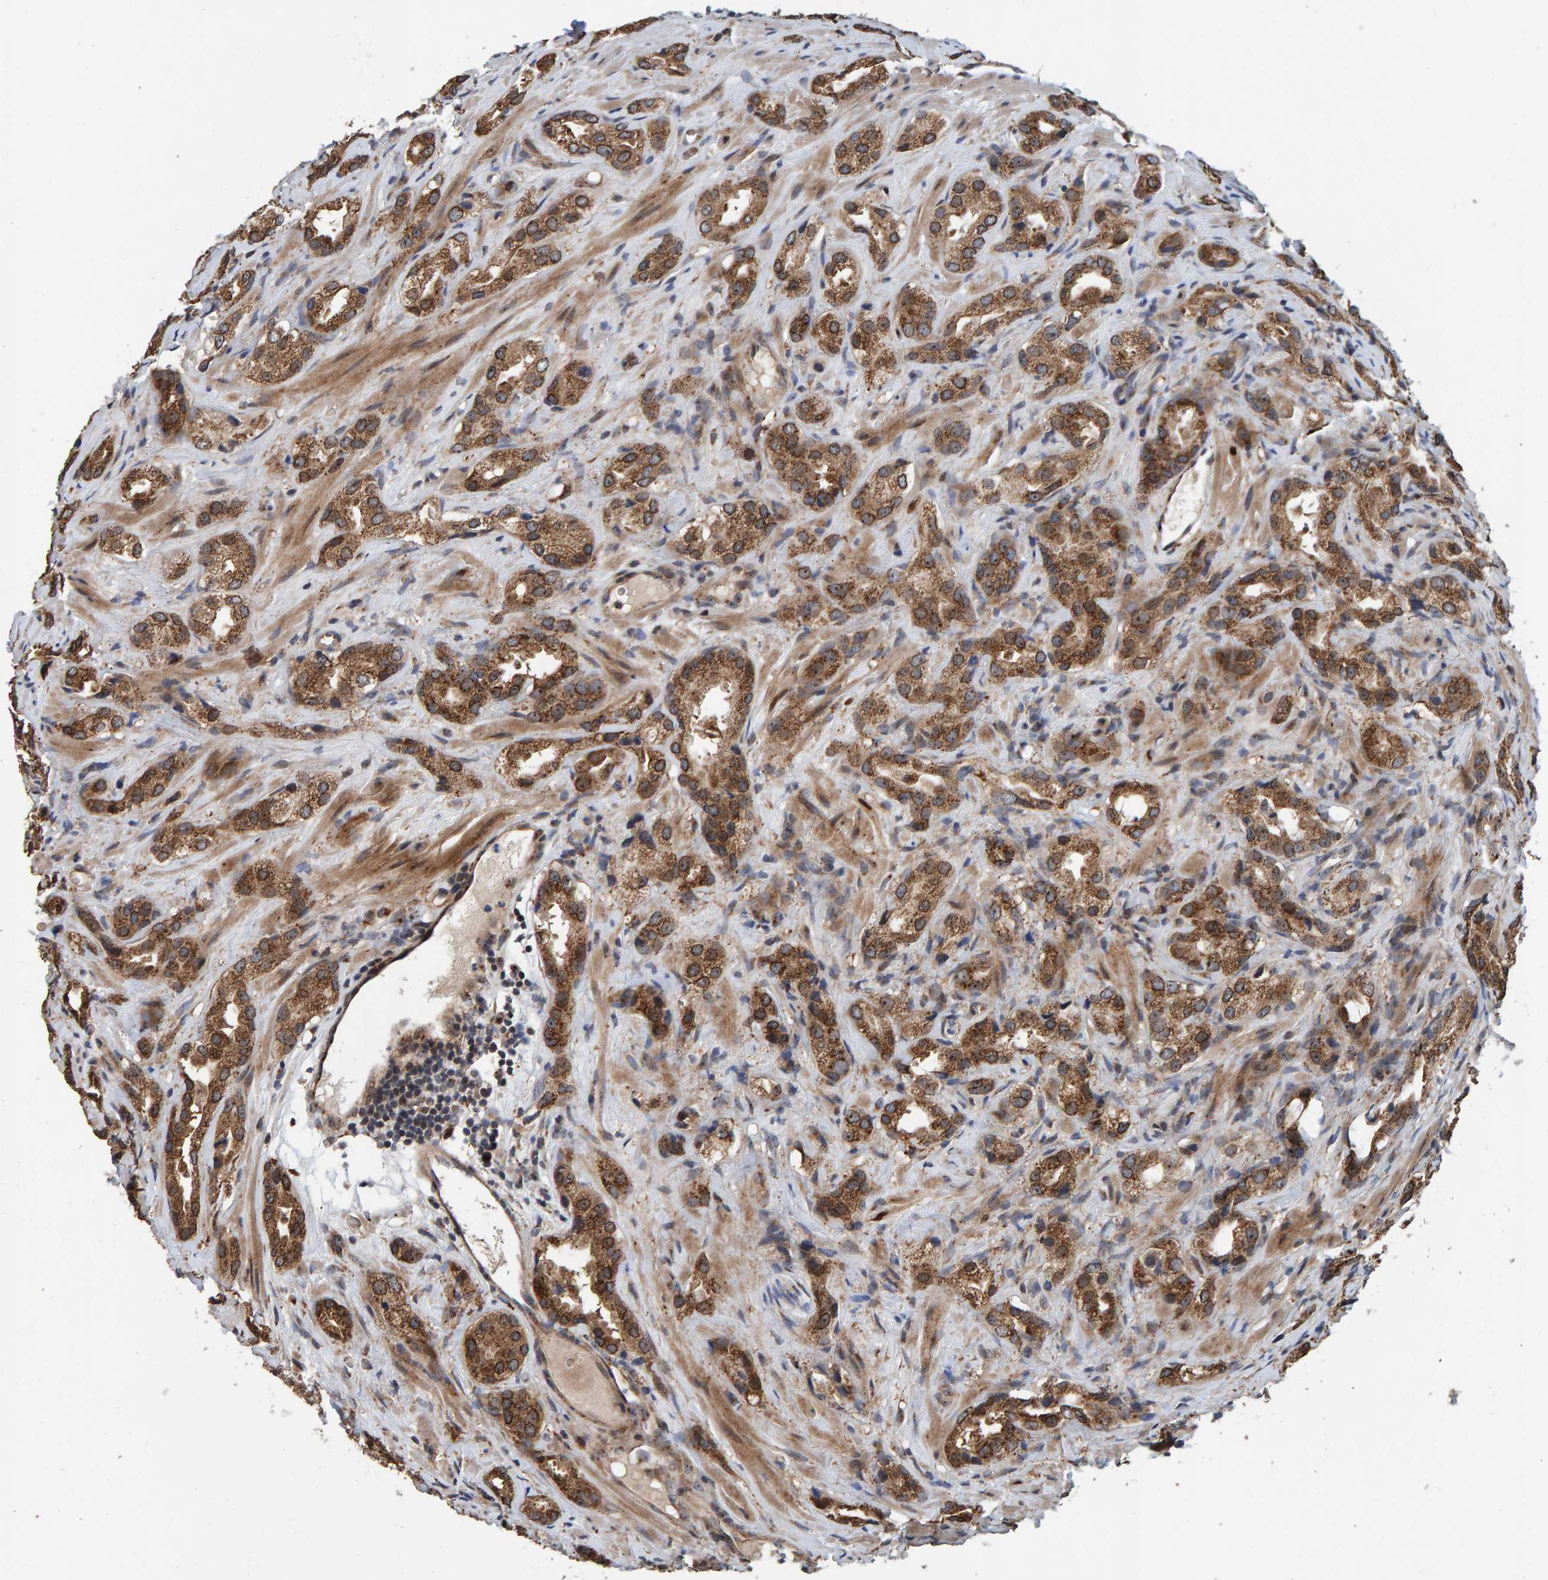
{"staining": {"intensity": "moderate", "quantity": ">75%", "location": "cytoplasmic/membranous"}, "tissue": "prostate cancer", "cell_type": "Tumor cells", "image_type": "cancer", "snomed": [{"axis": "morphology", "description": "Adenocarcinoma, High grade"}, {"axis": "topography", "description": "Prostate"}], "caption": "About >75% of tumor cells in human prostate high-grade adenocarcinoma reveal moderate cytoplasmic/membranous protein expression as visualized by brown immunohistochemical staining.", "gene": "CCDC25", "patient": {"sex": "male", "age": 63}}